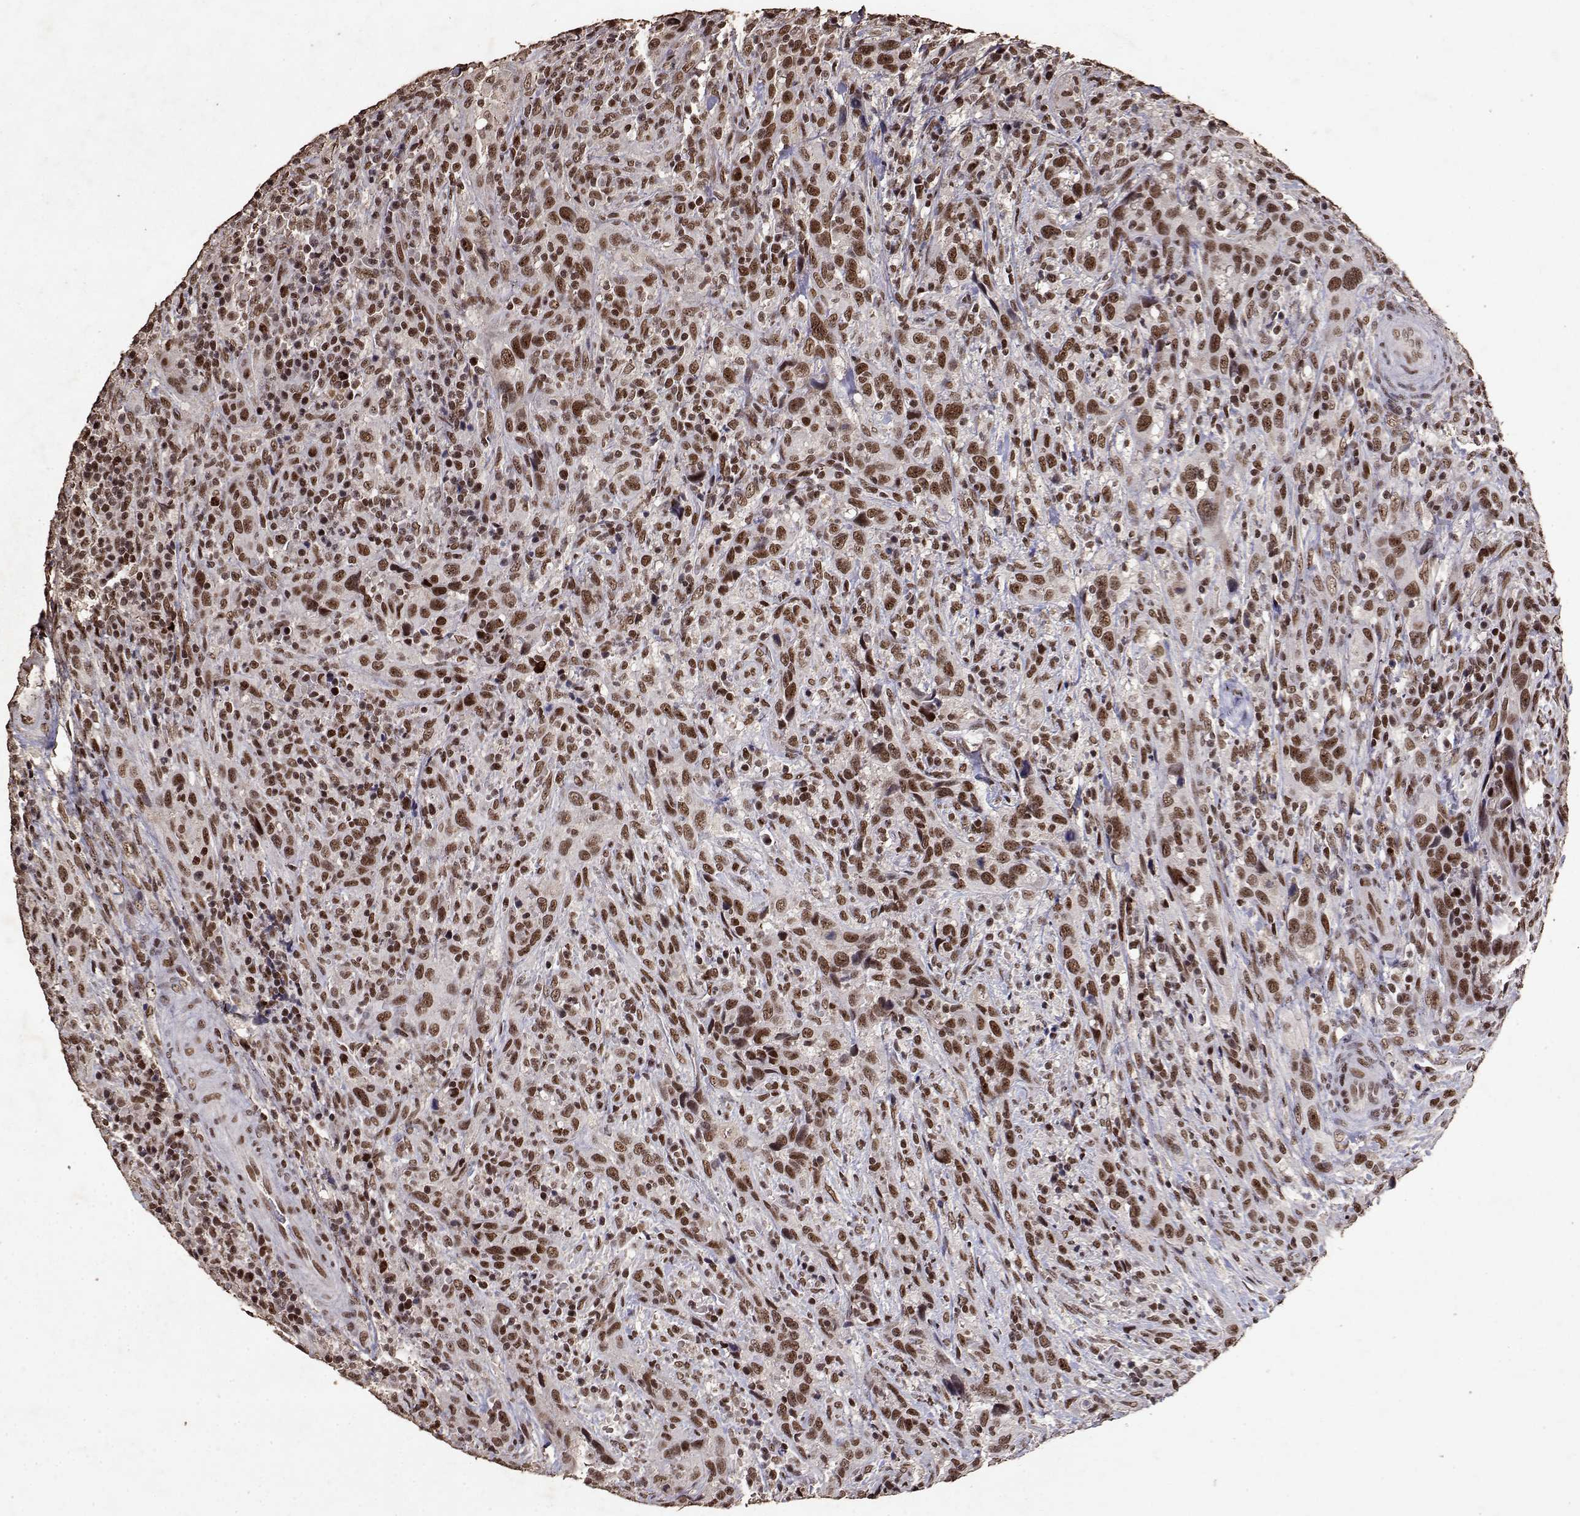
{"staining": {"intensity": "moderate", "quantity": ">75%", "location": "nuclear"}, "tissue": "urothelial cancer", "cell_type": "Tumor cells", "image_type": "cancer", "snomed": [{"axis": "morphology", "description": "Urothelial carcinoma, NOS"}, {"axis": "morphology", "description": "Urothelial carcinoma, High grade"}, {"axis": "topography", "description": "Urinary bladder"}], "caption": "Moderate nuclear positivity is seen in about >75% of tumor cells in urothelial cancer.", "gene": "TOE1", "patient": {"sex": "female", "age": 64}}